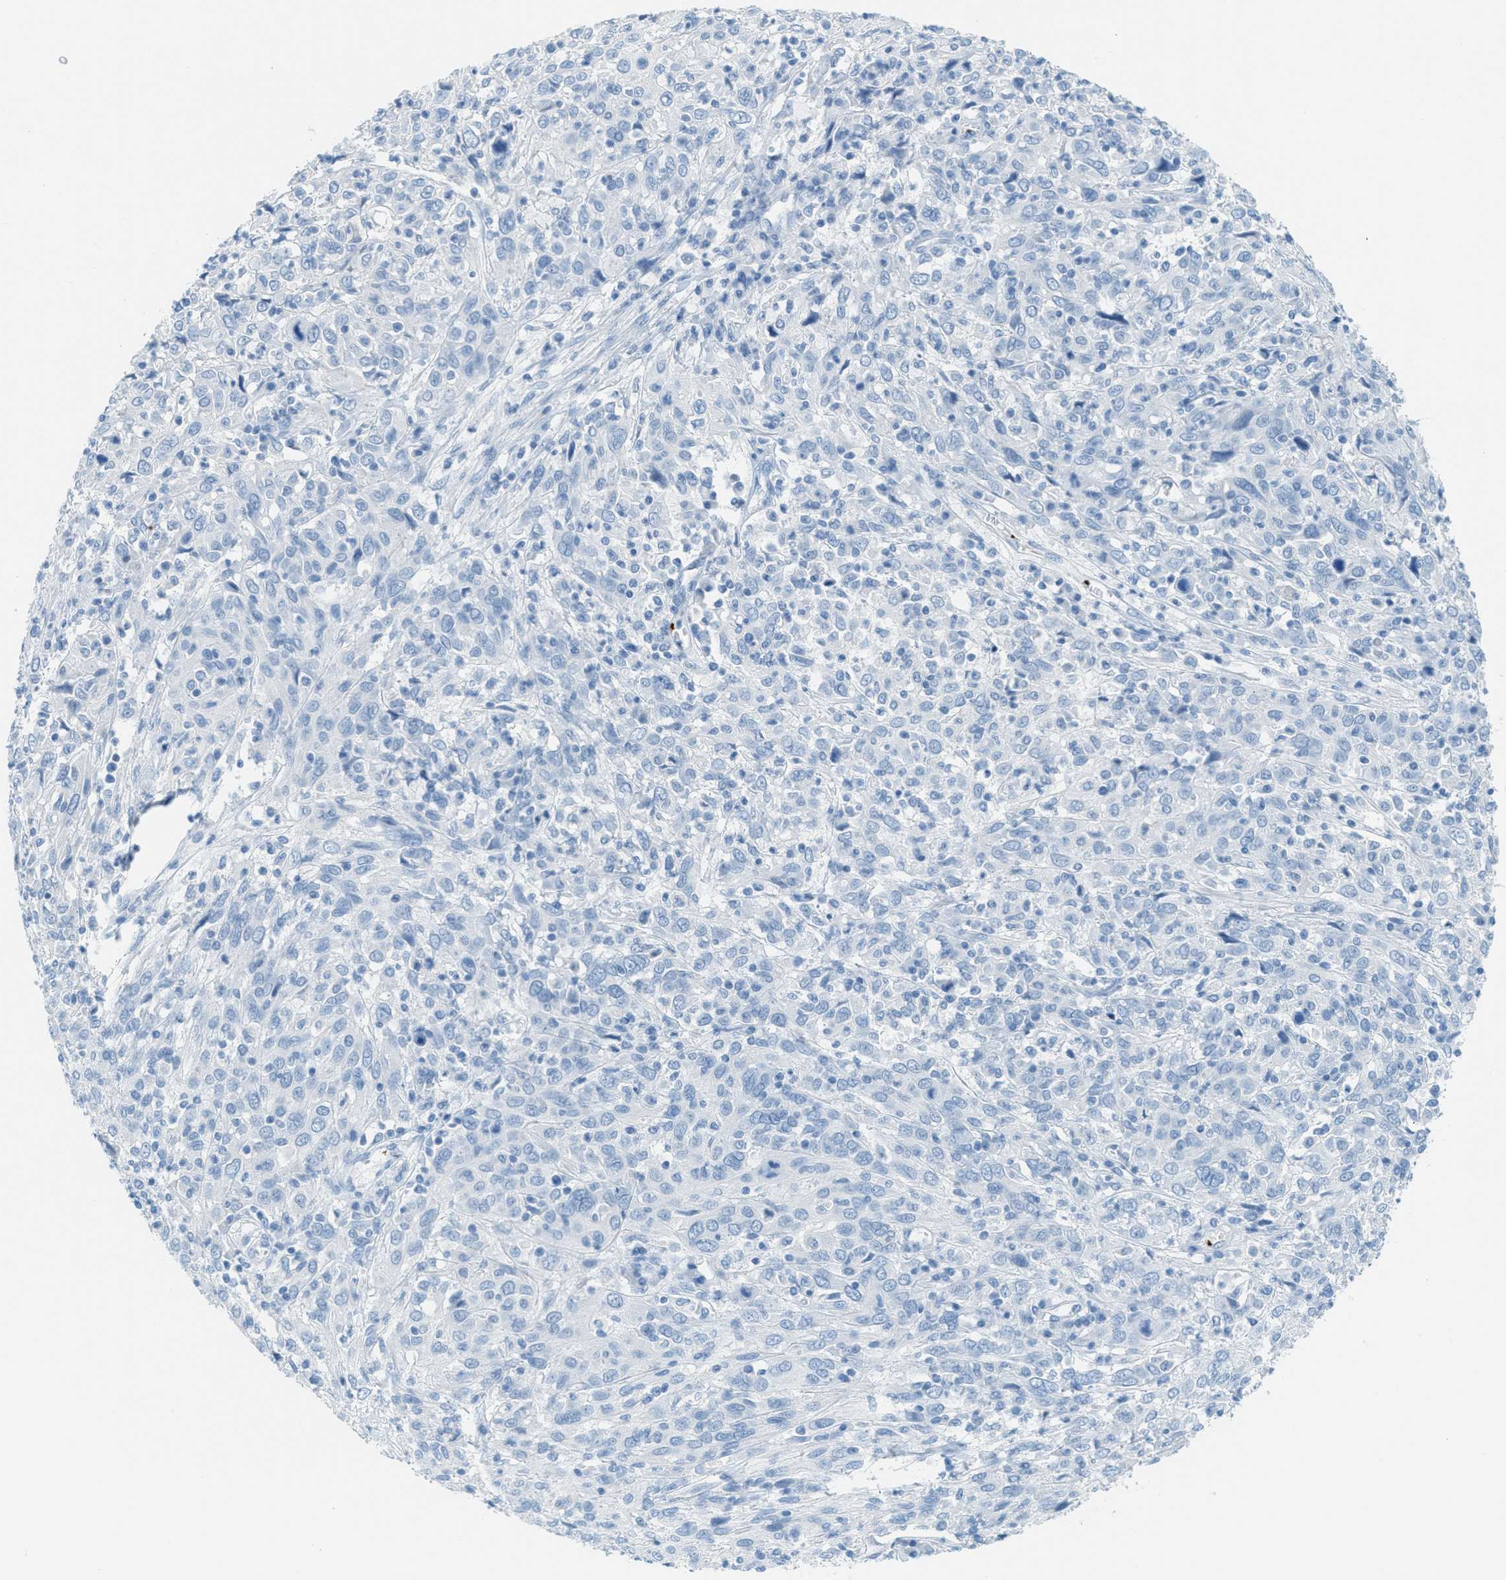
{"staining": {"intensity": "negative", "quantity": "none", "location": "none"}, "tissue": "cervical cancer", "cell_type": "Tumor cells", "image_type": "cancer", "snomed": [{"axis": "morphology", "description": "Squamous cell carcinoma, NOS"}, {"axis": "topography", "description": "Cervix"}], "caption": "Cervical cancer stained for a protein using immunohistochemistry demonstrates no positivity tumor cells.", "gene": "PPBP", "patient": {"sex": "female", "age": 46}}